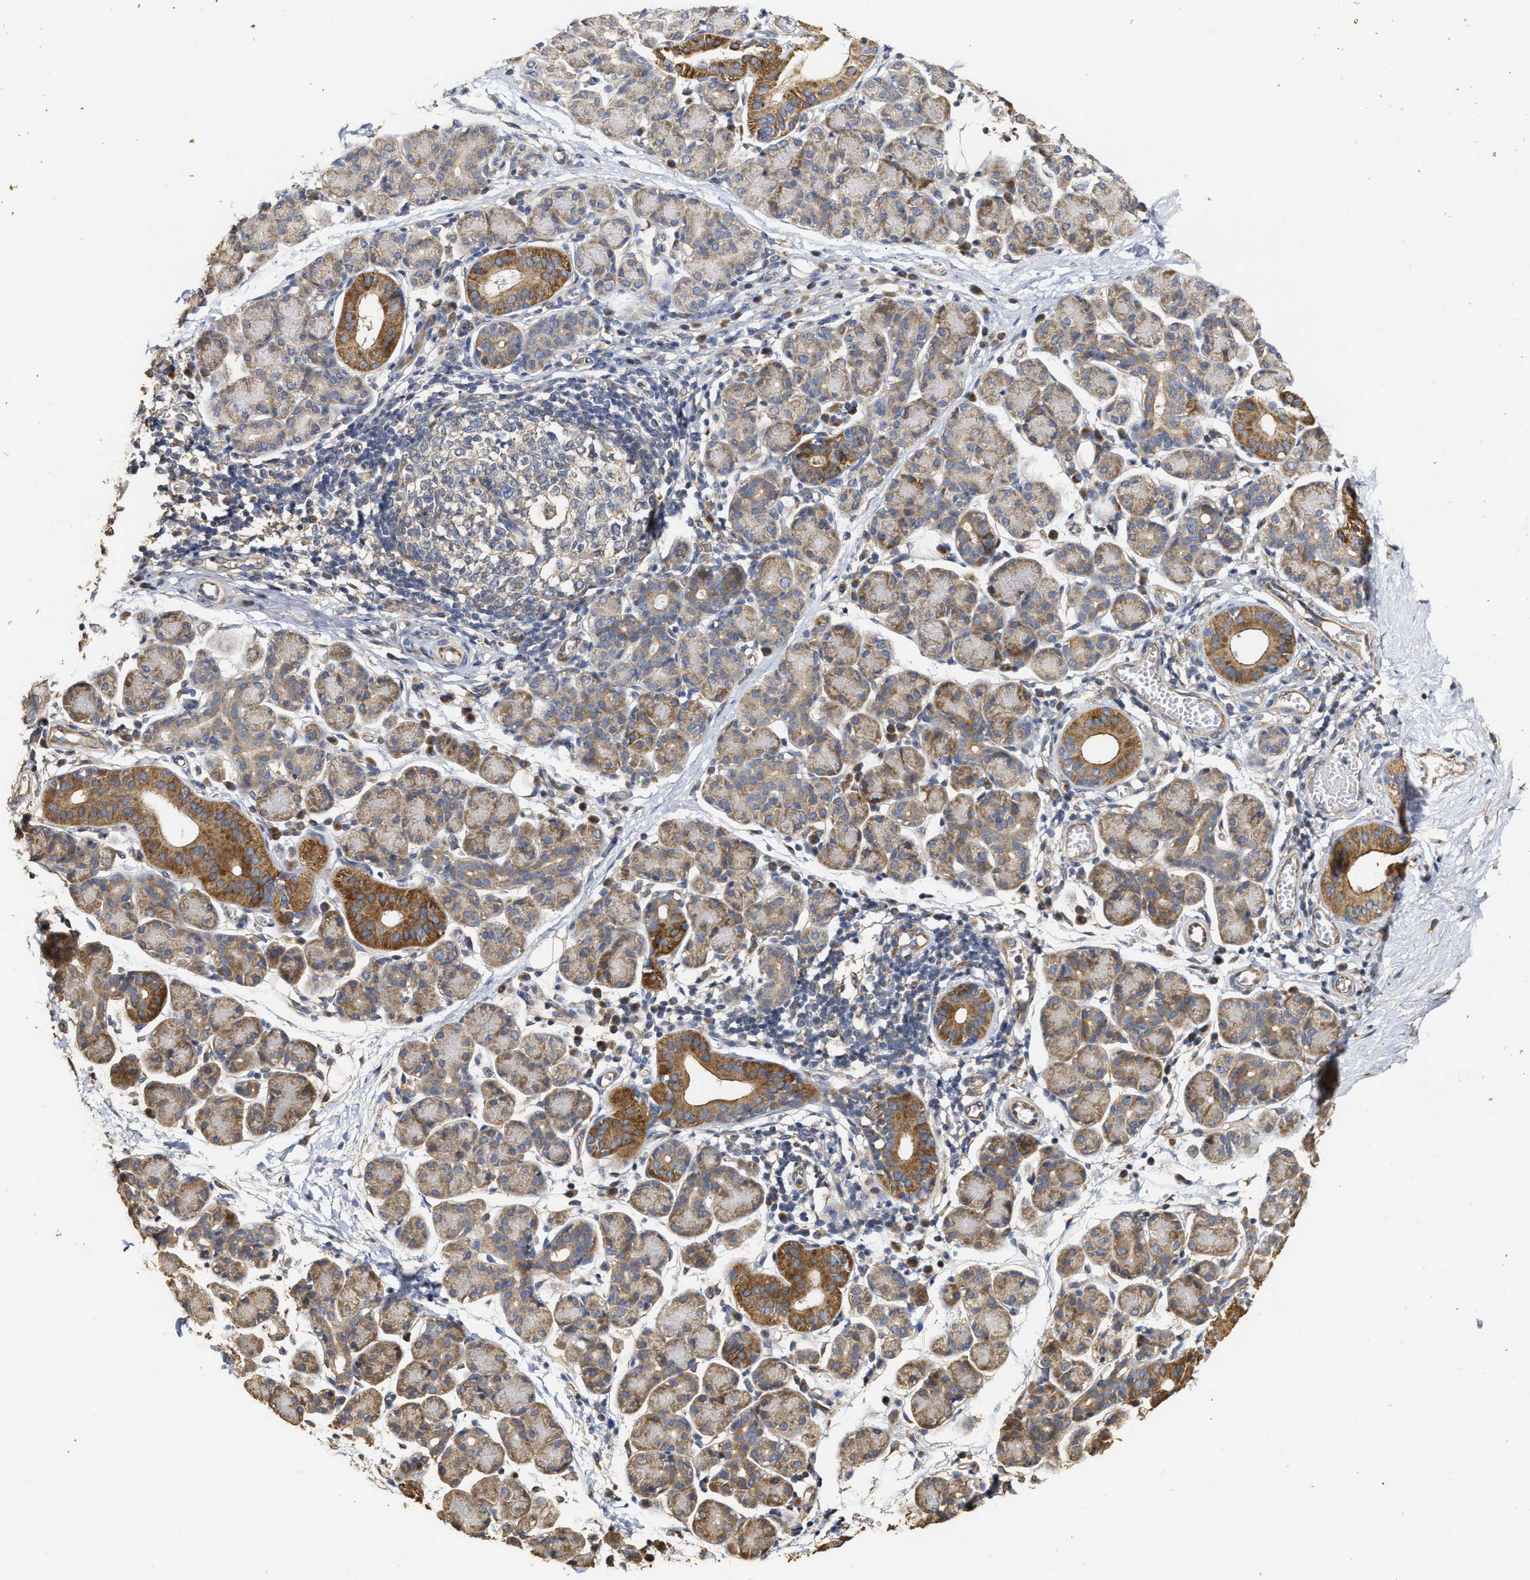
{"staining": {"intensity": "moderate", "quantity": "25%-75%", "location": "cytoplasmic/membranous"}, "tissue": "salivary gland", "cell_type": "Glandular cells", "image_type": "normal", "snomed": [{"axis": "morphology", "description": "Normal tissue, NOS"}, {"axis": "morphology", "description": "Inflammation, NOS"}, {"axis": "topography", "description": "Lymph node"}, {"axis": "topography", "description": "Salivary gland"}], "caption": "Glandular cells show medium levels of moderate cytoplasmic/membranous expression in about 25%-75% of cells in benign human salivary gland.", "gene": "NAV1", "patient": {"sex": "male", "age": 3}}